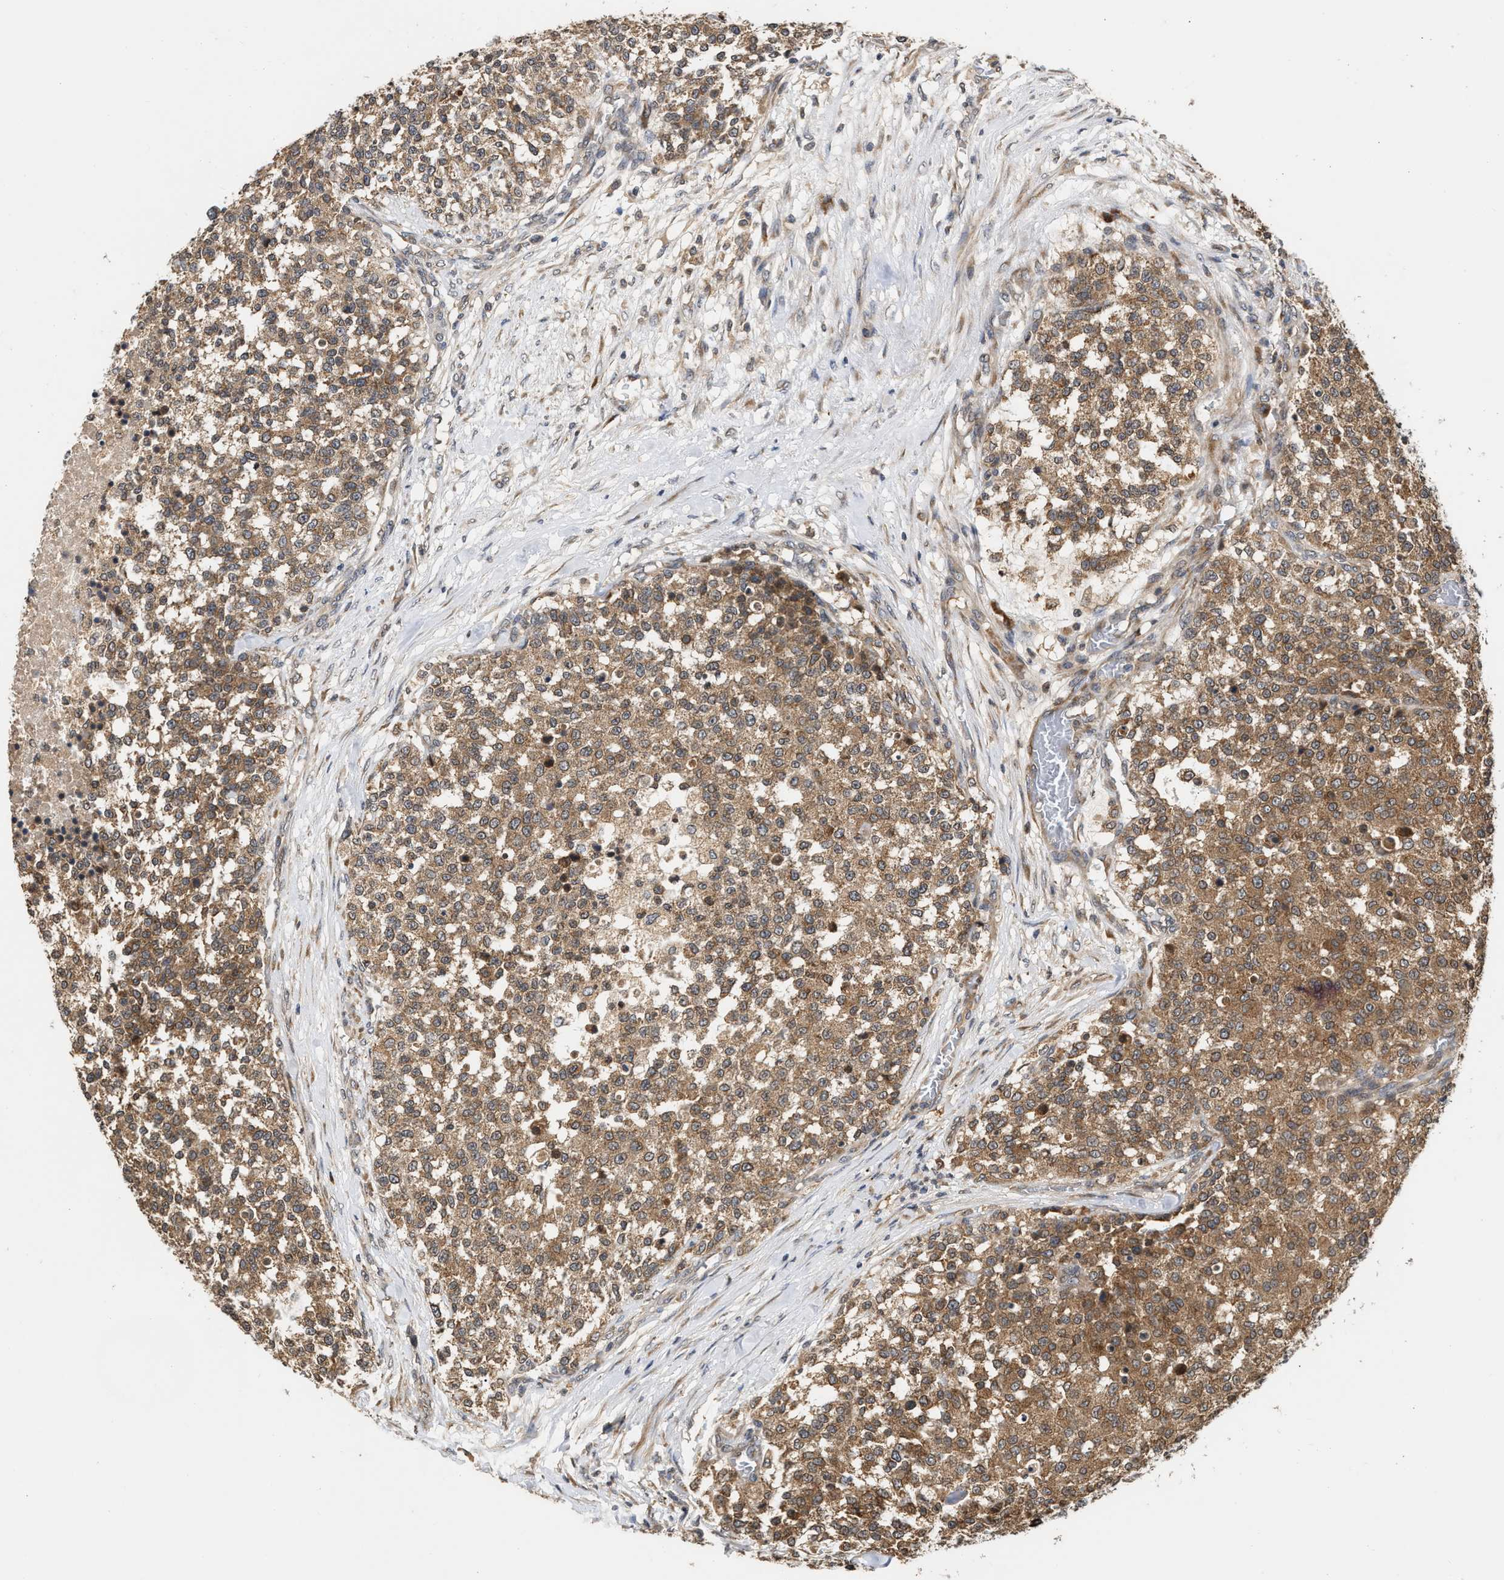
{"staining": {"intensity": "moderate", "quantity": ">75%", "location": "cytoplasmic/membranous"}, "tissue": "testis cancer", "cell_type": "Tumor cells", "image_type": "cancer", "snomed": [{"axis": "morphology", "description": "Seminoma, NOS"}, {"axis": "topography", "description": "Testis"}], "caption": "High-magnification brightfield microscopy of seminoma (testis) stained with DAB (brown) and counterstained with hematoxylin (blue). tumor cells exhibit moderate cytoplasmic/membranous expression is present in about>75% of cells.", "gene": "SAR1A", "patient": {"sex": "male", "age": 59}}